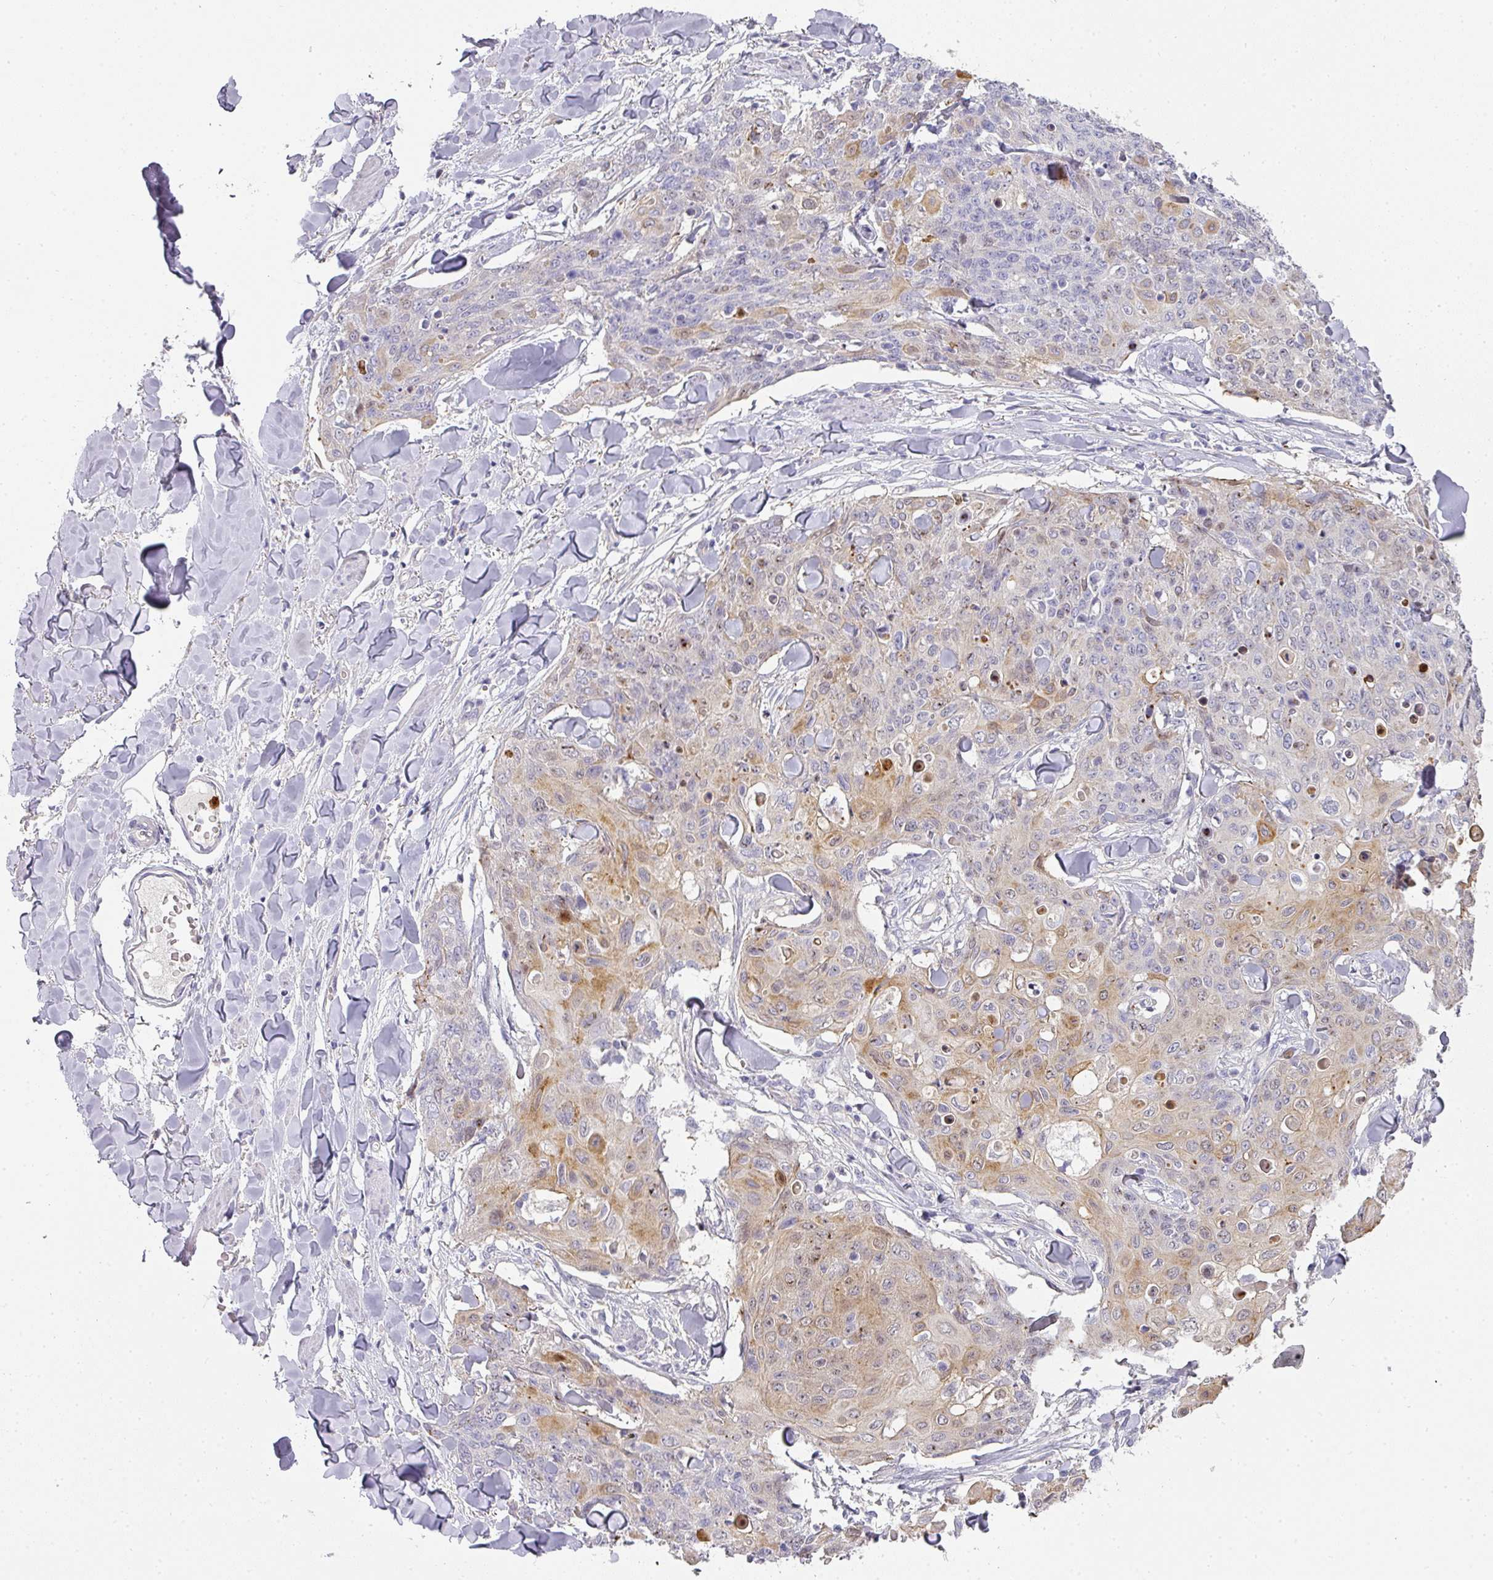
{"staining": {"intensity": "moderate", "quantity": "<25%", "location": "cytoplasmic/membranous"}, "tissue": "skin cancer", "cell_type": "Tumor cells", "image_type": "cancer", "snomed": [{"axis": "morphology", "description": "Squamous cell carcinoma, NOS"}, {"axis": "topography", "description": "Skin"}, {"axis": "topography", "description": "Vulva"}], "caption": "This micrograph shows immunohistochemistry (IHC) staining of human skin cancer (squamous cell carcinoma), with low moderate cytoplasmic/membranous expression in about <25% of tumor cells.", "gene": "HHEX", "patient": {"sex": "female", "age": 85}}